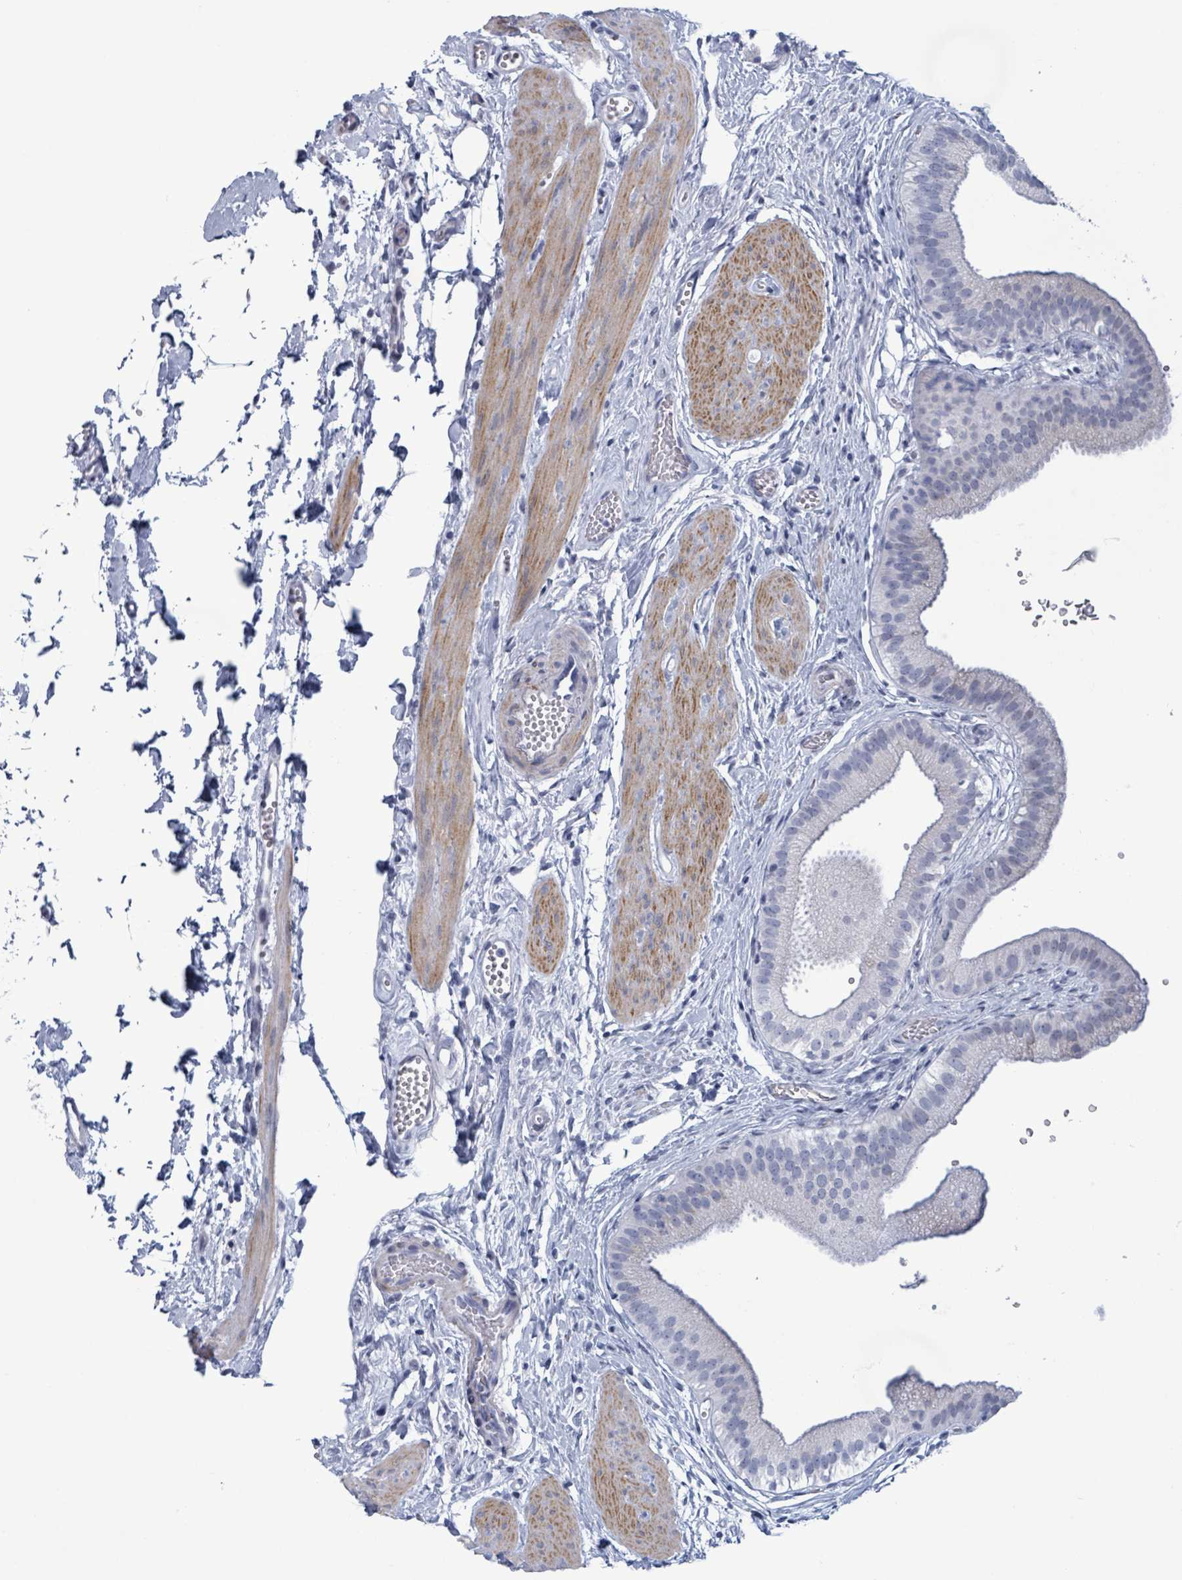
{"staining": {"intensity": "negative", "quantity": "none", "location": "none"}, "tissue": "gallbladder", "cell_type": "Glandular cells", "image_type": "normal", "snomed": [{"axis": "morphology", "description": "Normal tissue, NOS"}, {"axis": "topography", "description": "Gallbladder"}], "caption": "This photomicrograph is of normal gallbladder stained with immunohistochemistry (IHC) to label a protein in brown with the nuclei are counter-stained blue. There is no staining in glandular cells.", "gene": "ZNF771", "patient": {"sex": "female", "age": 54}}